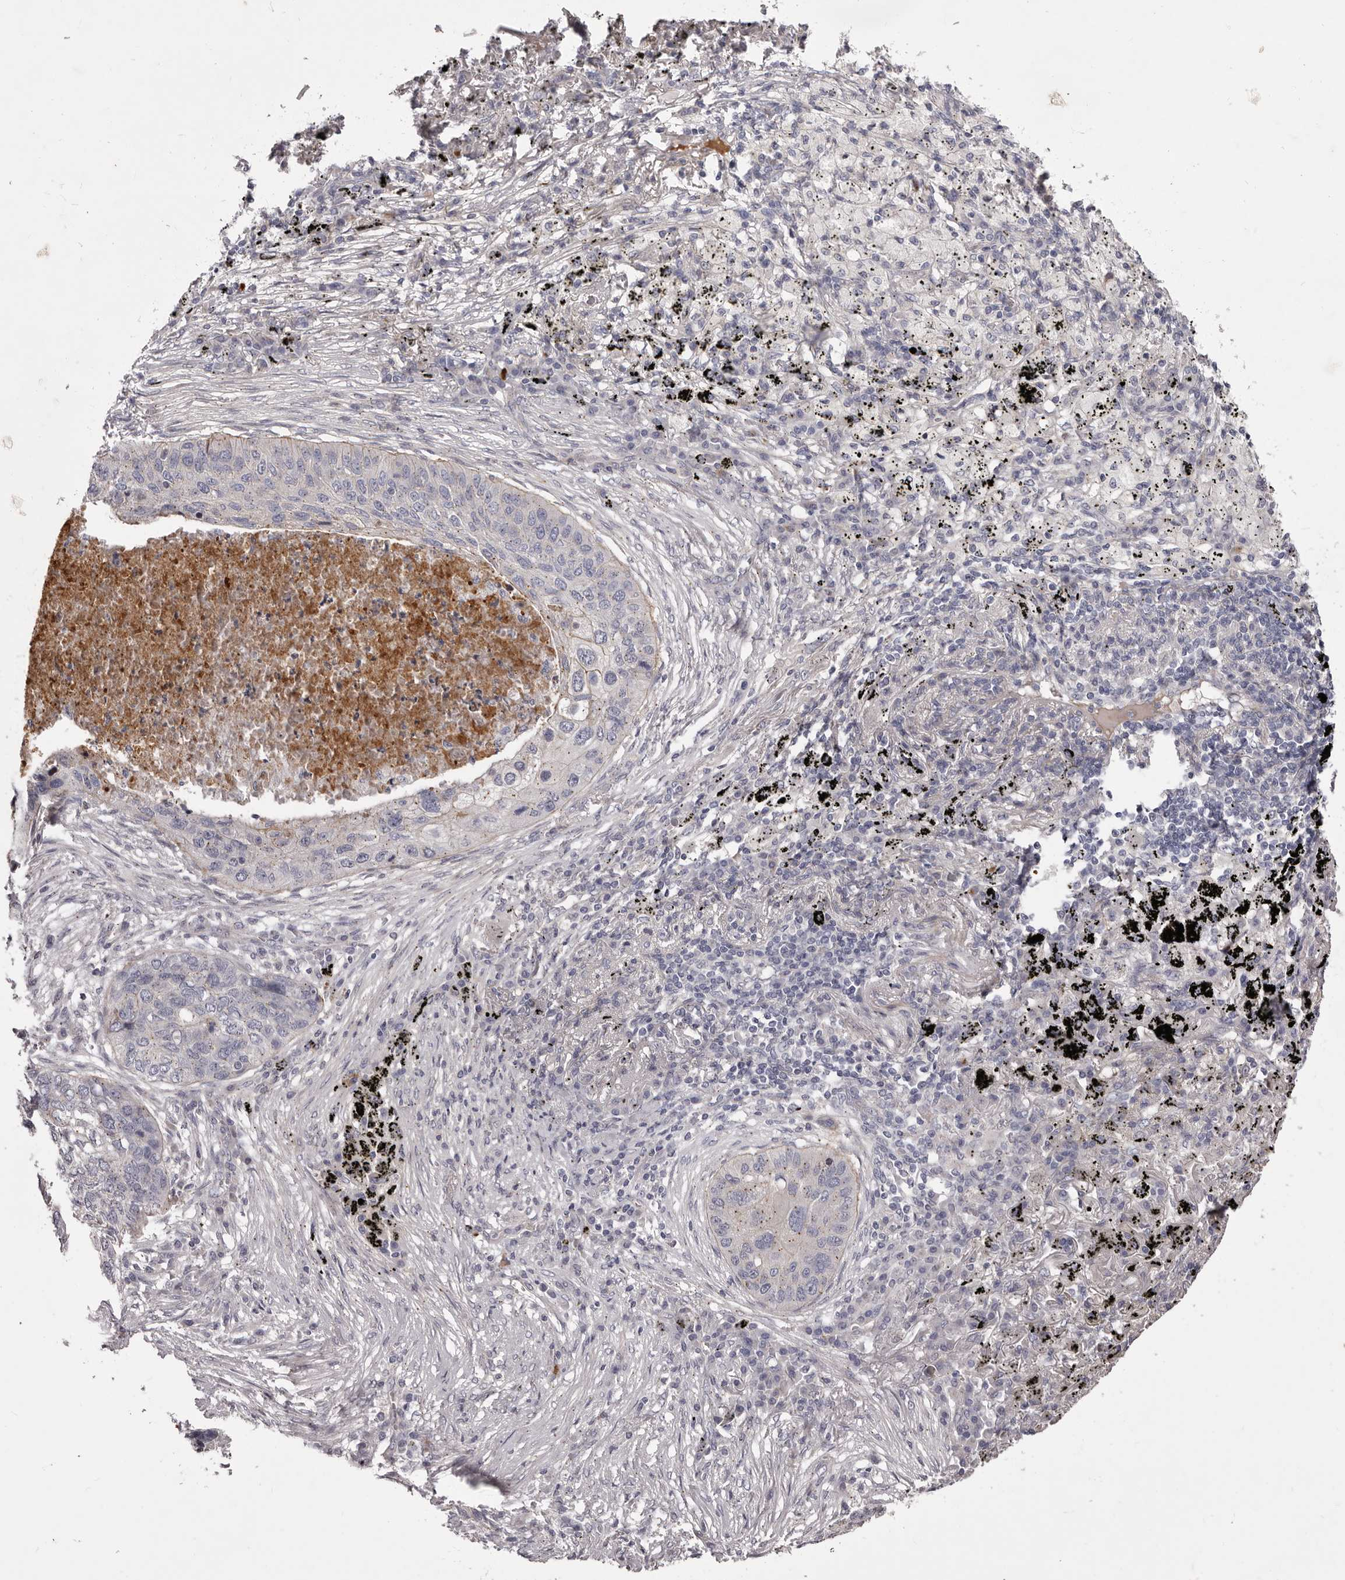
{"staining": {"intensity": "weak", "quantity": "<25%", "location": "cytoplasmic/membranous"}, "tissue": "lung cancer", "cell_type": "Tumor cells", "image_type": "cancer", "snomed": [{"axis": "morphology", "description": "Squamous cell carcinoma, NOS"}, {"axis": "topography", "description": "Lung"}], "caption": "IHC photomicrograph of human lung squamous cell carcinoma stained for a protein (brown), which demonstrates no positivity in tumor cells.", "gene": "PEG10", "patient": {"sex": "female", "age": 63}}